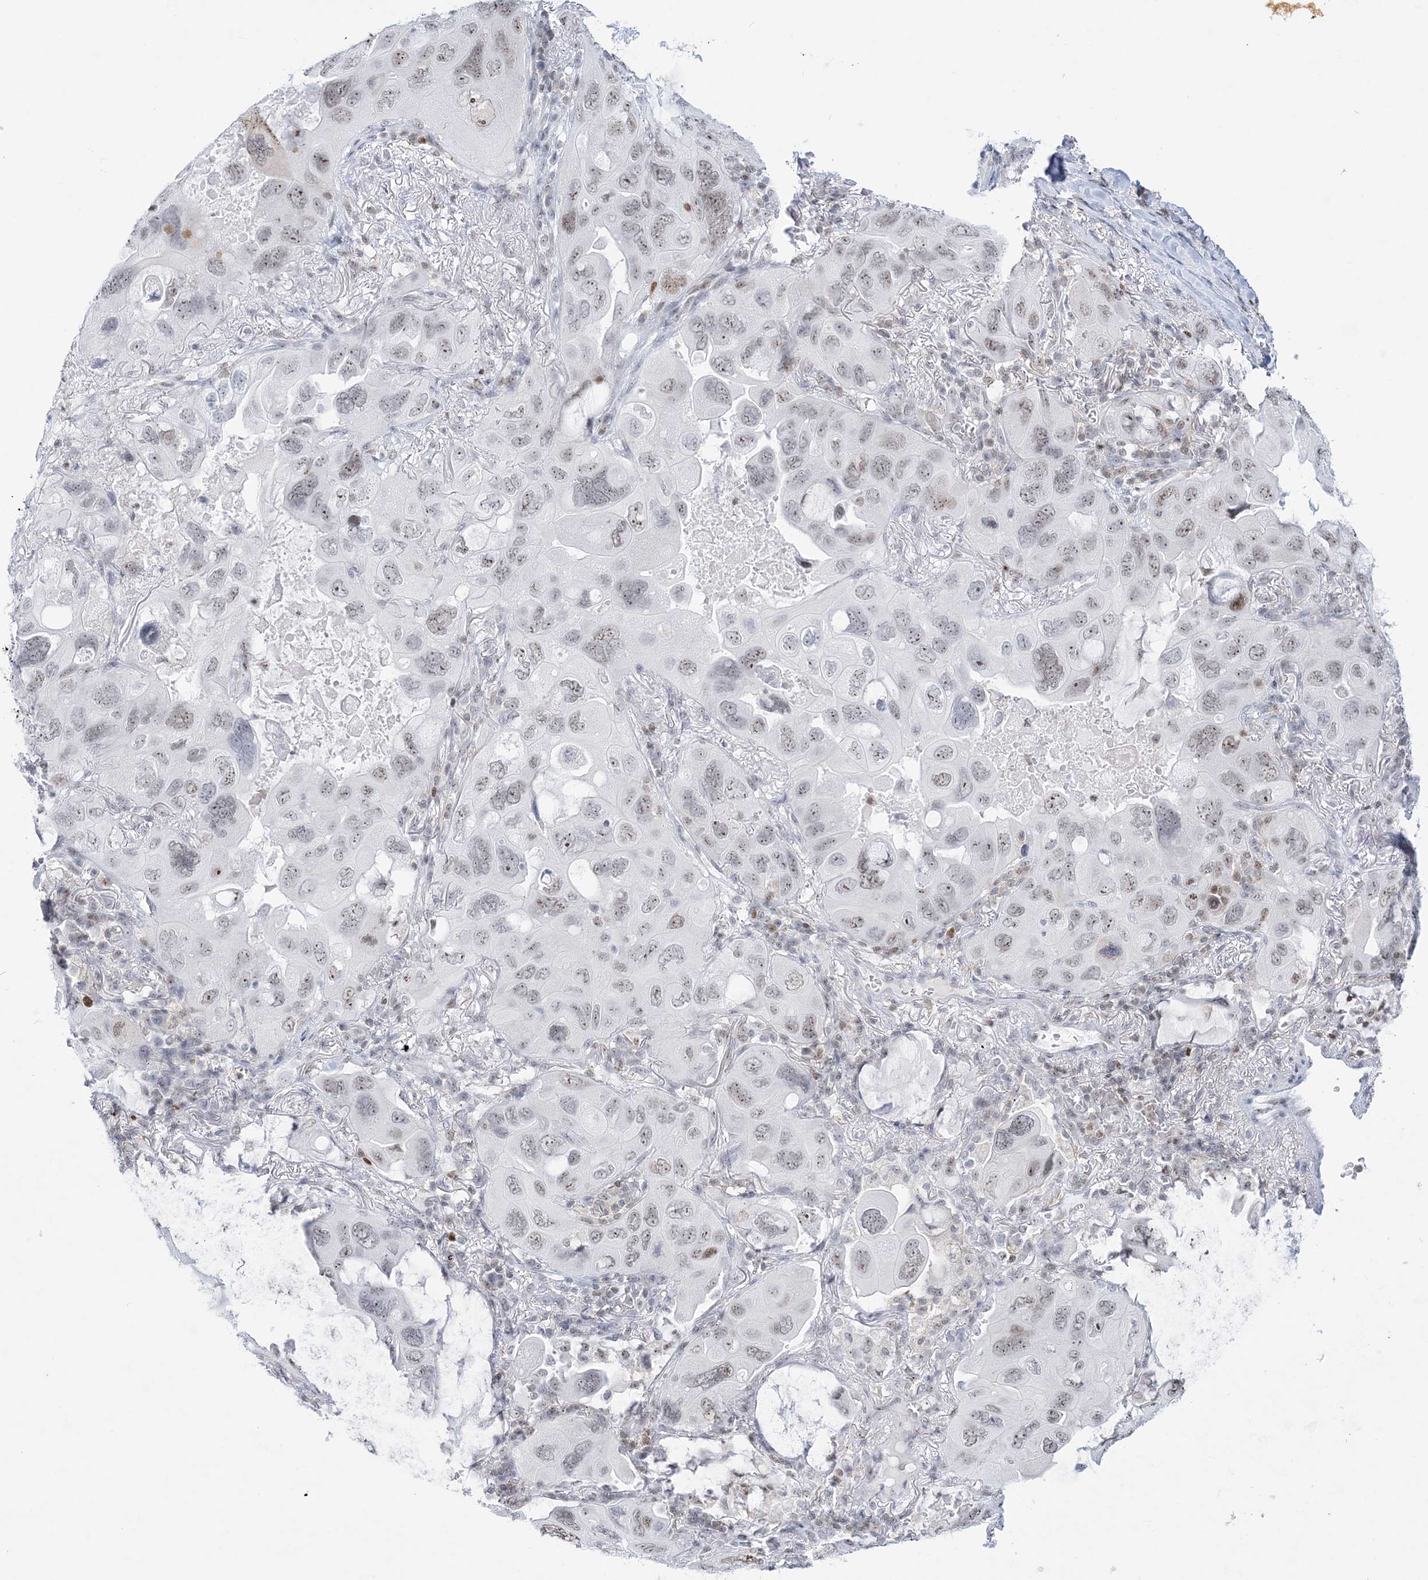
{"staining": {"intensity": "weak", "quantity": "25%-75%", "location": "nuclear"}, "tissue": "lung cancer", "cell_type": "Tumor cells", "image_type": "cancer", "snomed": [{"axis": "morphology", "description": "Squamous cell carcinoma, NOS"}, {"axis": "topography", "description": "Lung"}], "caption": "DAB (3,3'-diaminobenzidine) immunohistochemical staining of lung squamous cell carcinoma demonstrates weak nuclear protein staining in about 25%-75% of tumor cells. Immunohistochemistry (ihc) stains the protein in brown and the nuclei are stained blue.", "gene": "DDX21", "patient": {"sex": "female", "age": 73}}